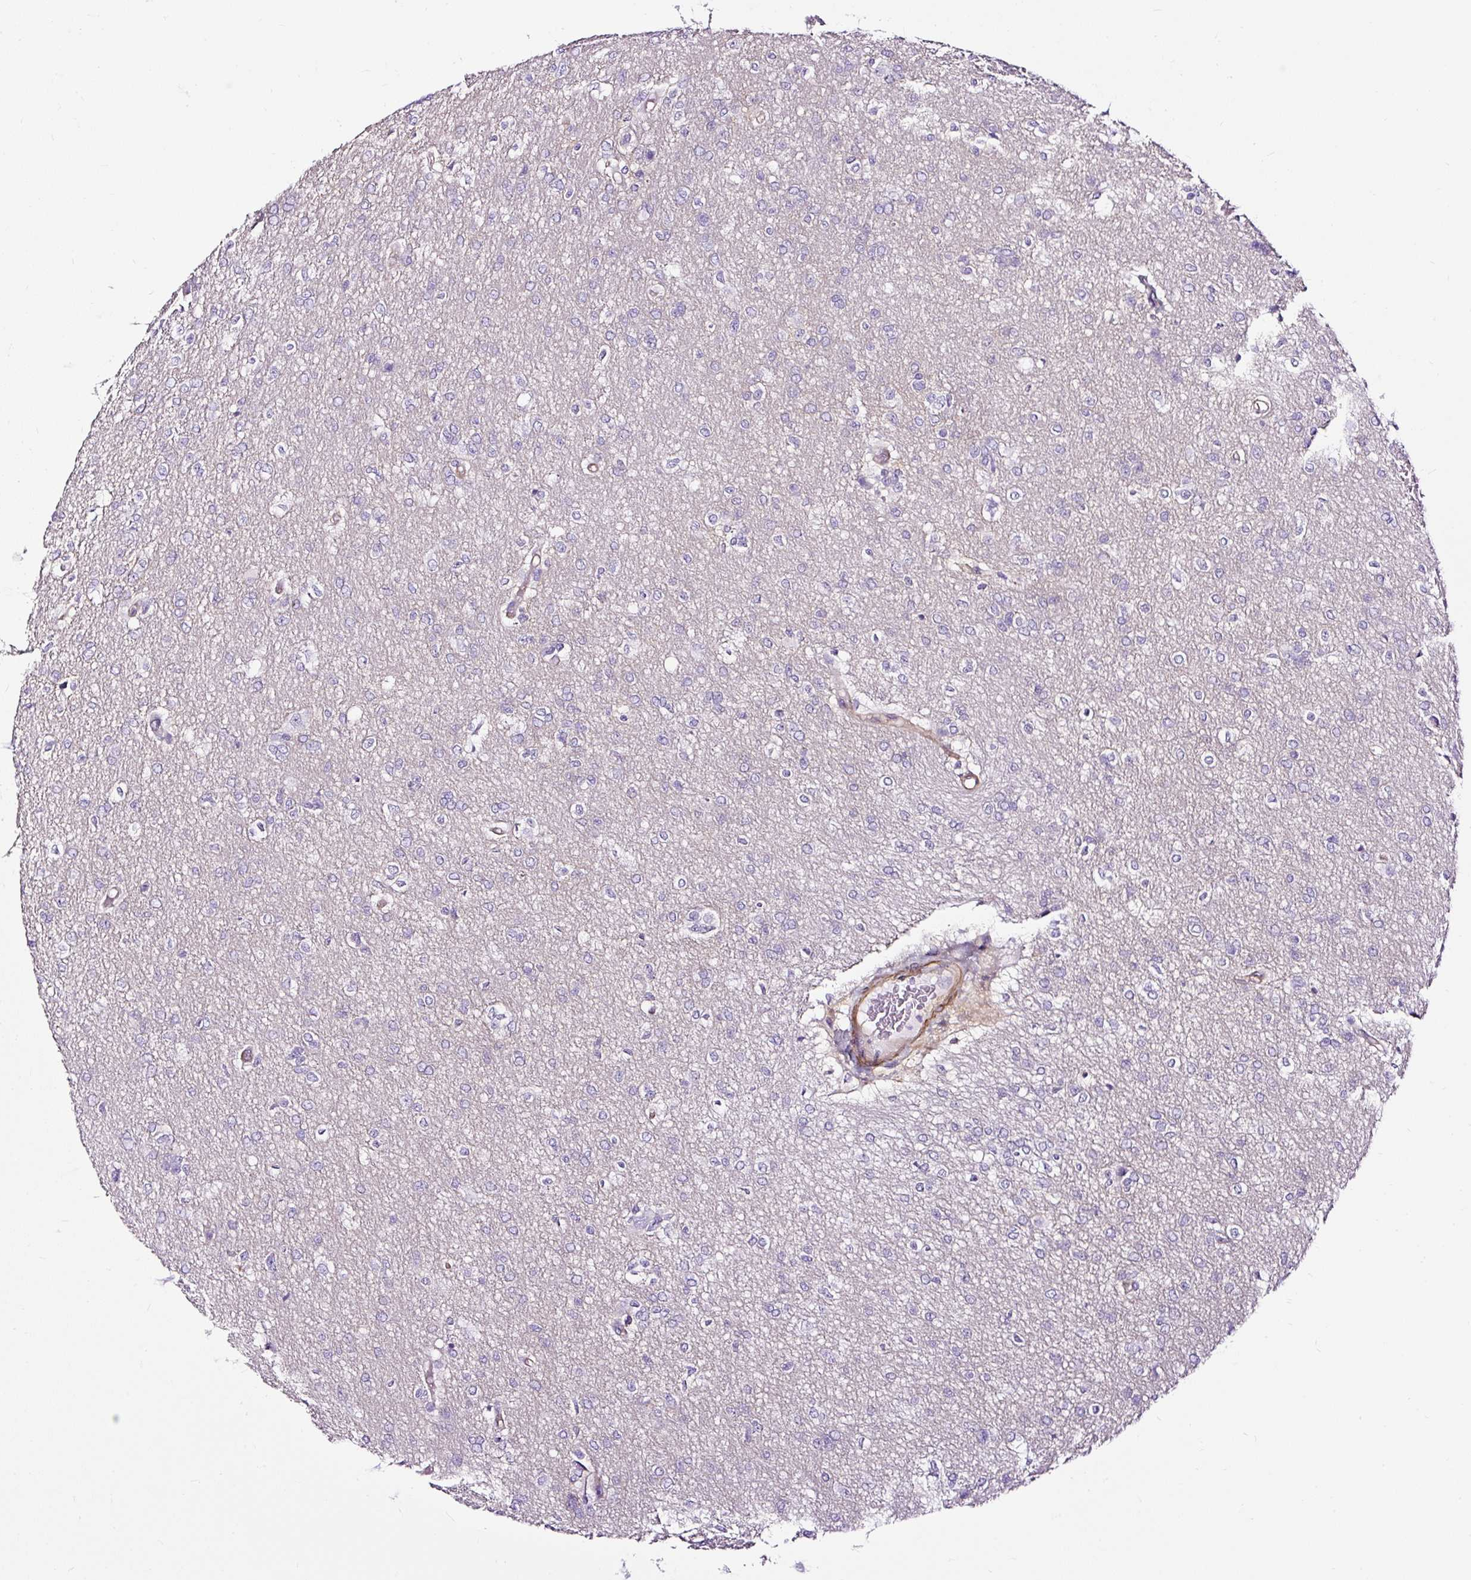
{"staining": {"intensity": "negative", "quantity": "none", "location": "none"}, "tissue": "glioma", "cell_type": "Tumor cells", "image_type": "cancer", "snomed": [{"axis": "morphology", "description": "Glioma, malignant, Low grade"}, {"axis": "topography", "description": "Brain"}], "caption": "Immunohistochemistry photomicrograph of human glioma stained for a protein (brown), which demonstrates no expression in tumor cells.", "gene": "SLC7A8", "patient": {"sex": "male", "age": 26}}